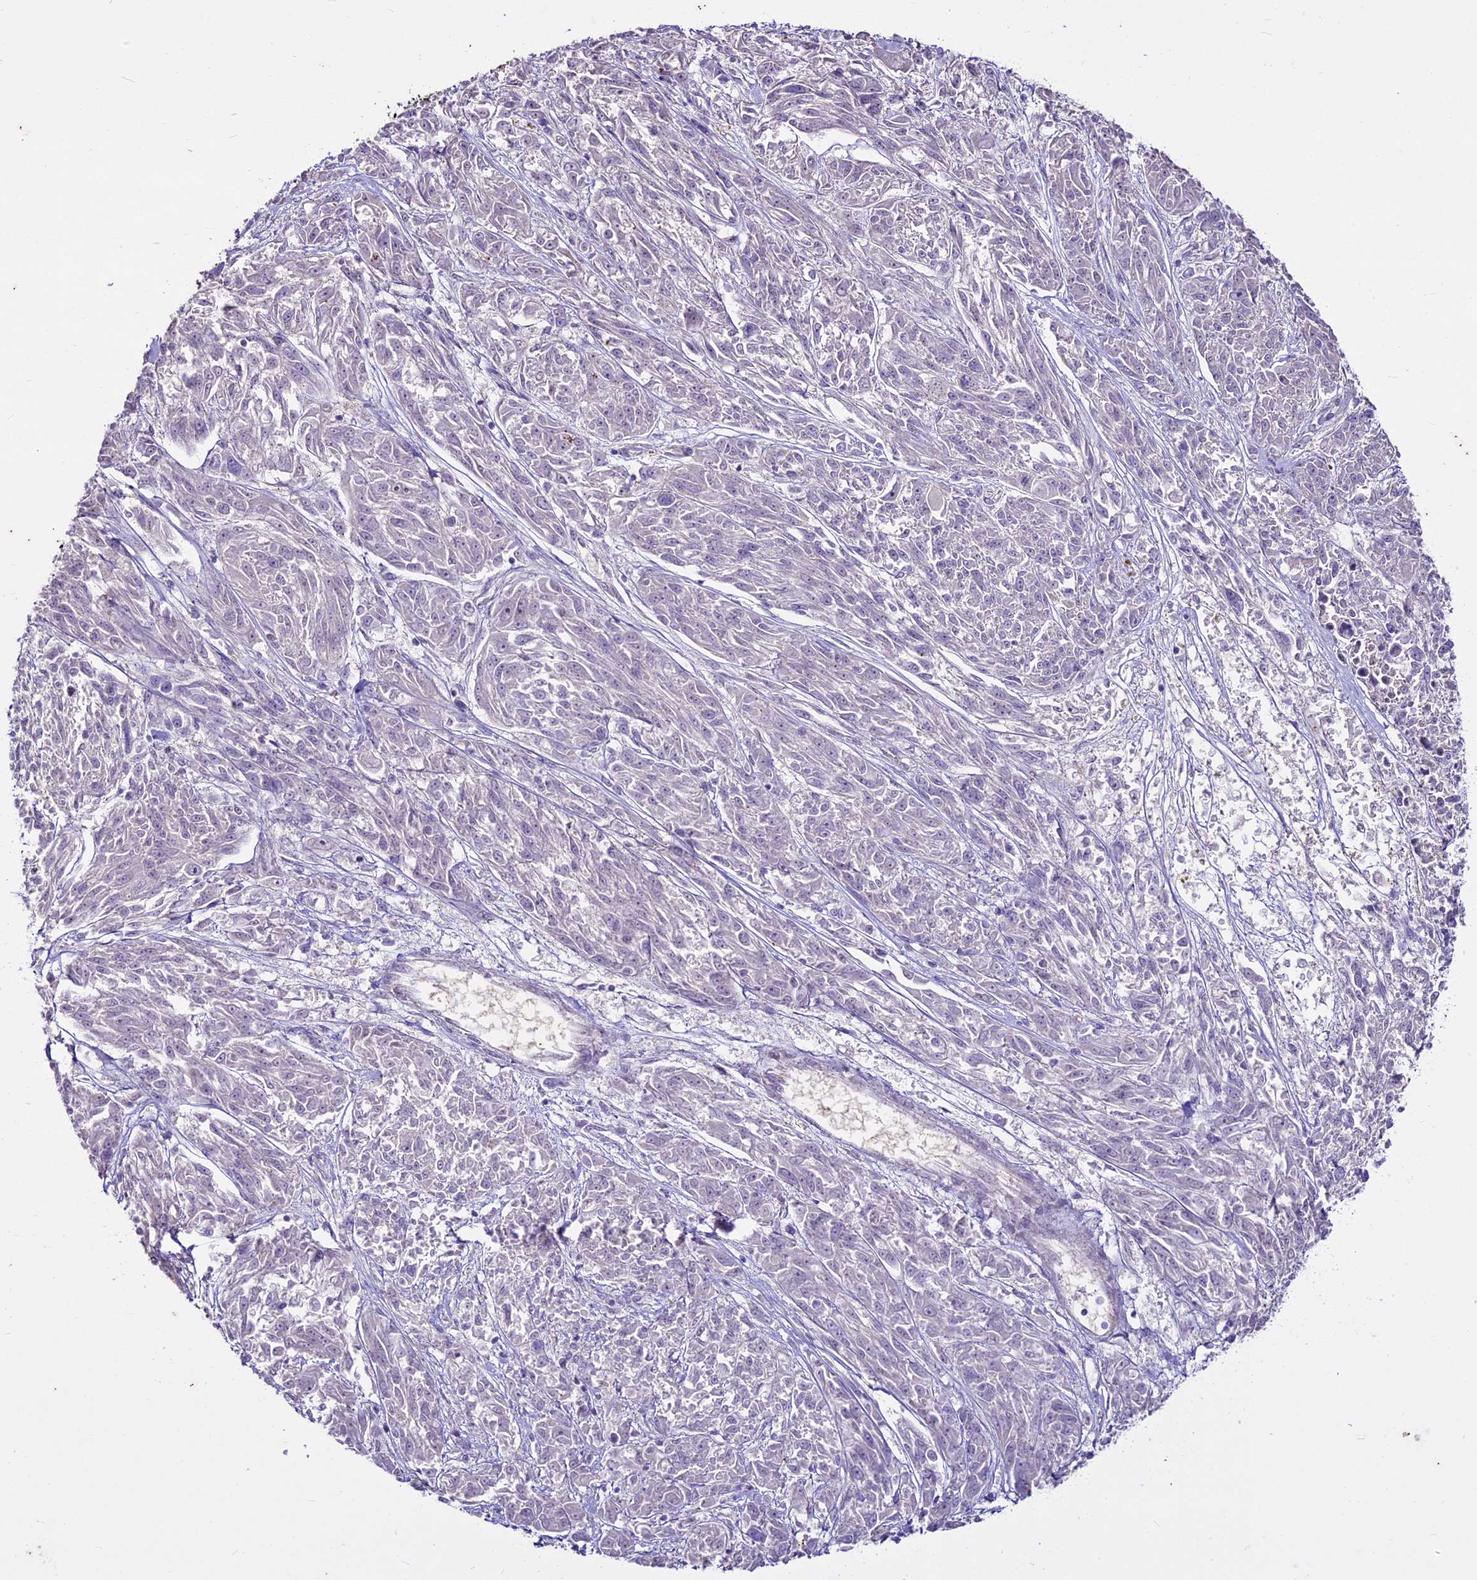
{"staining": {"intensity": "negative", "quantity": "none", "location": "none"}, "tissue": "melanoma", "cell_type": "Tumor cells", "image_type": "cancer", "snomed": [{"axis": "morphology", "description": "Malignant melanoma, NOS"}, {"axis": "topography", "description": "Skin"}], "caption": "Immunohistochemical staining of malignant melanoma shows no significant staining in tumor cells. (Stains: DAB IHC with hematoxylin counter stain, Microscopy: brightfield microscopy at high magnification).", "gene": "SUSD3", "patient": {"sex": "male", "age": 53}}